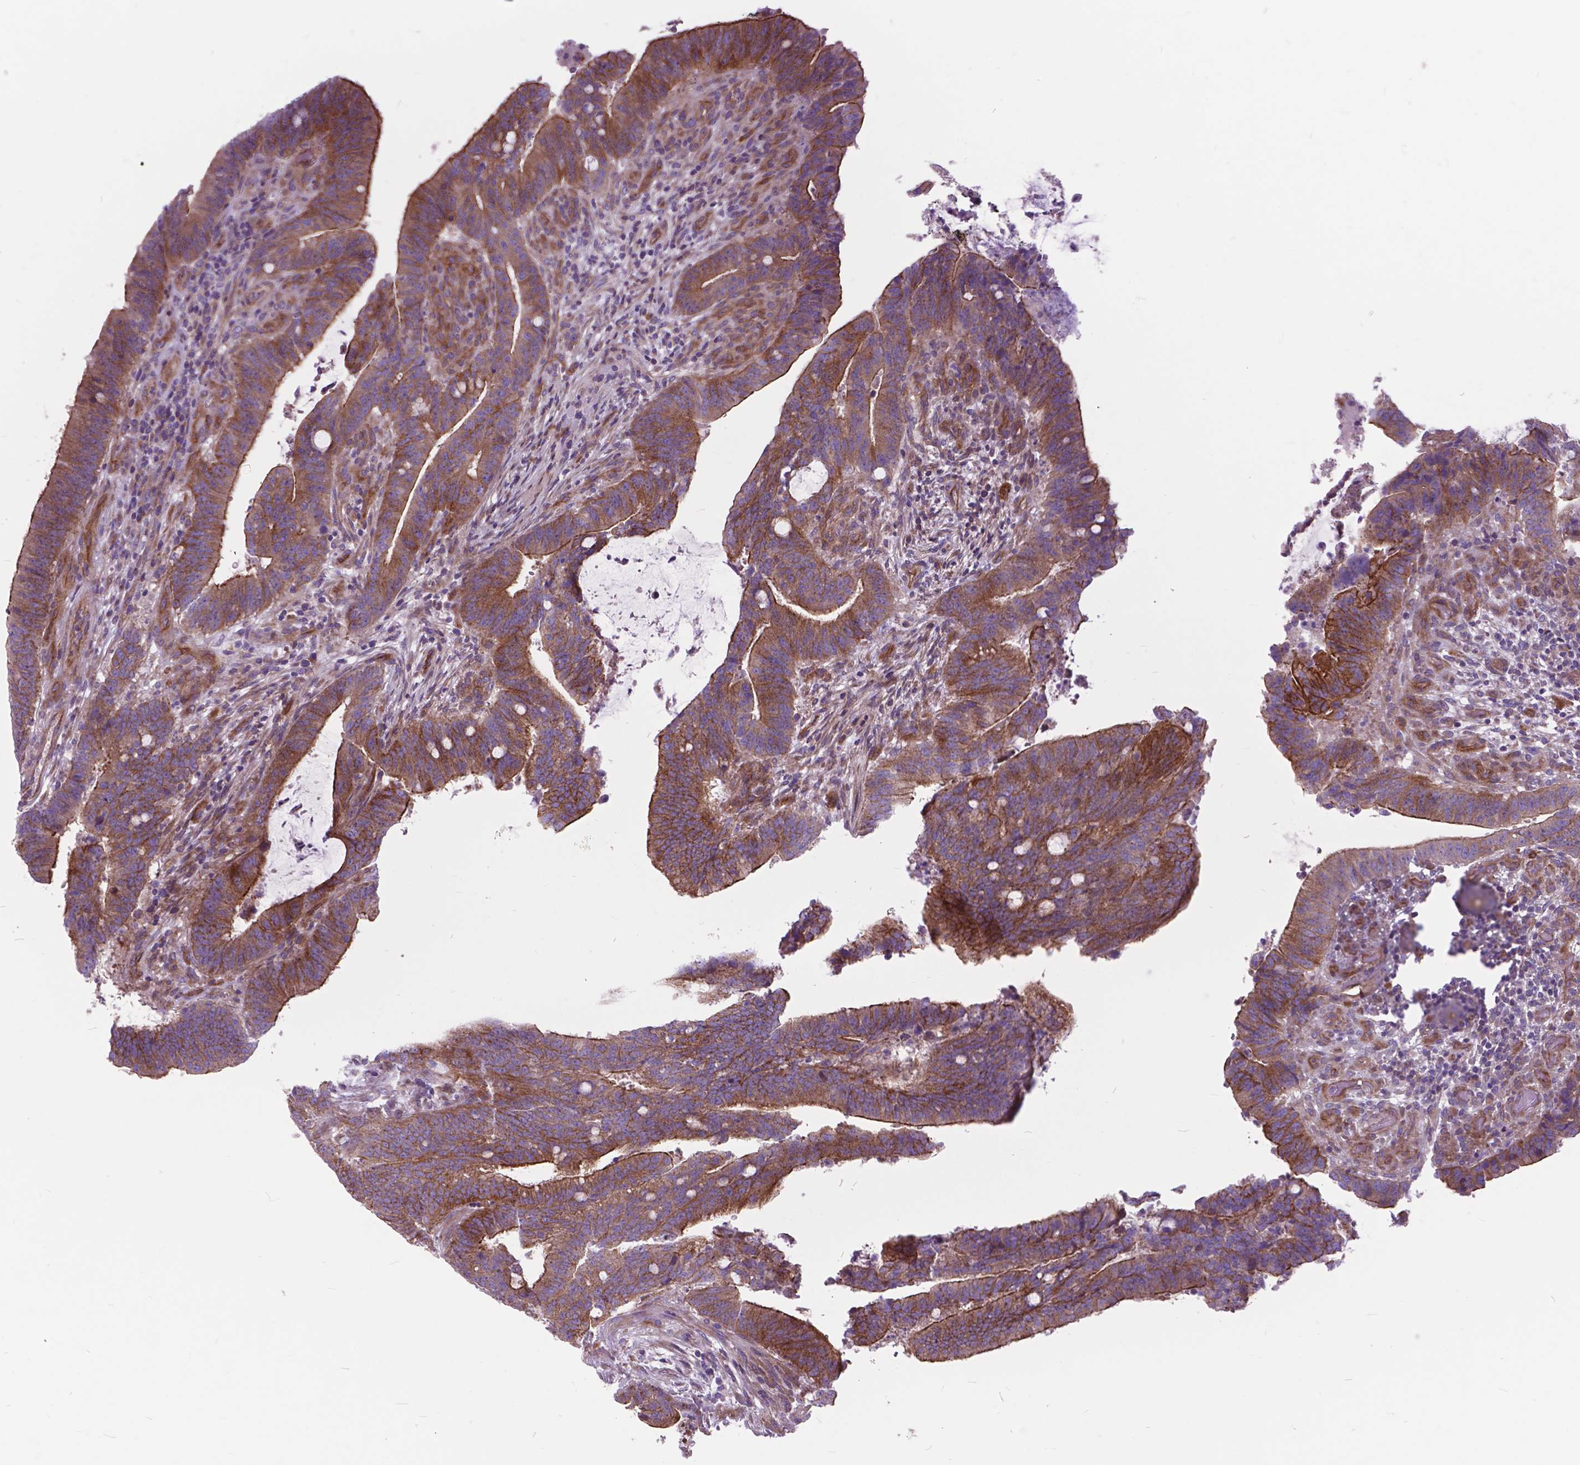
{"staining": {"intensity": "moderate", "quantity": ">75%", "location": "cytoplasmic/membranous"}, "tissue": "colorectal cancer", "cell_type": "Tumor cells", "image_type": "cancer", "snomed": [{"axis": "morphology", "description": "Adenocarcinoma, NOS"}, {"axis": "topography", "description": "Colon"}], "caption": "Immunohistochemical staining of human colorectal cancer (adenocarcinoma) reveals medium levels of moderate cytoplasmic/membranous protein staining in about >75% of tumor cells.", "gene": "FLT4", "patient": {"sex": "female", "age": 43}}